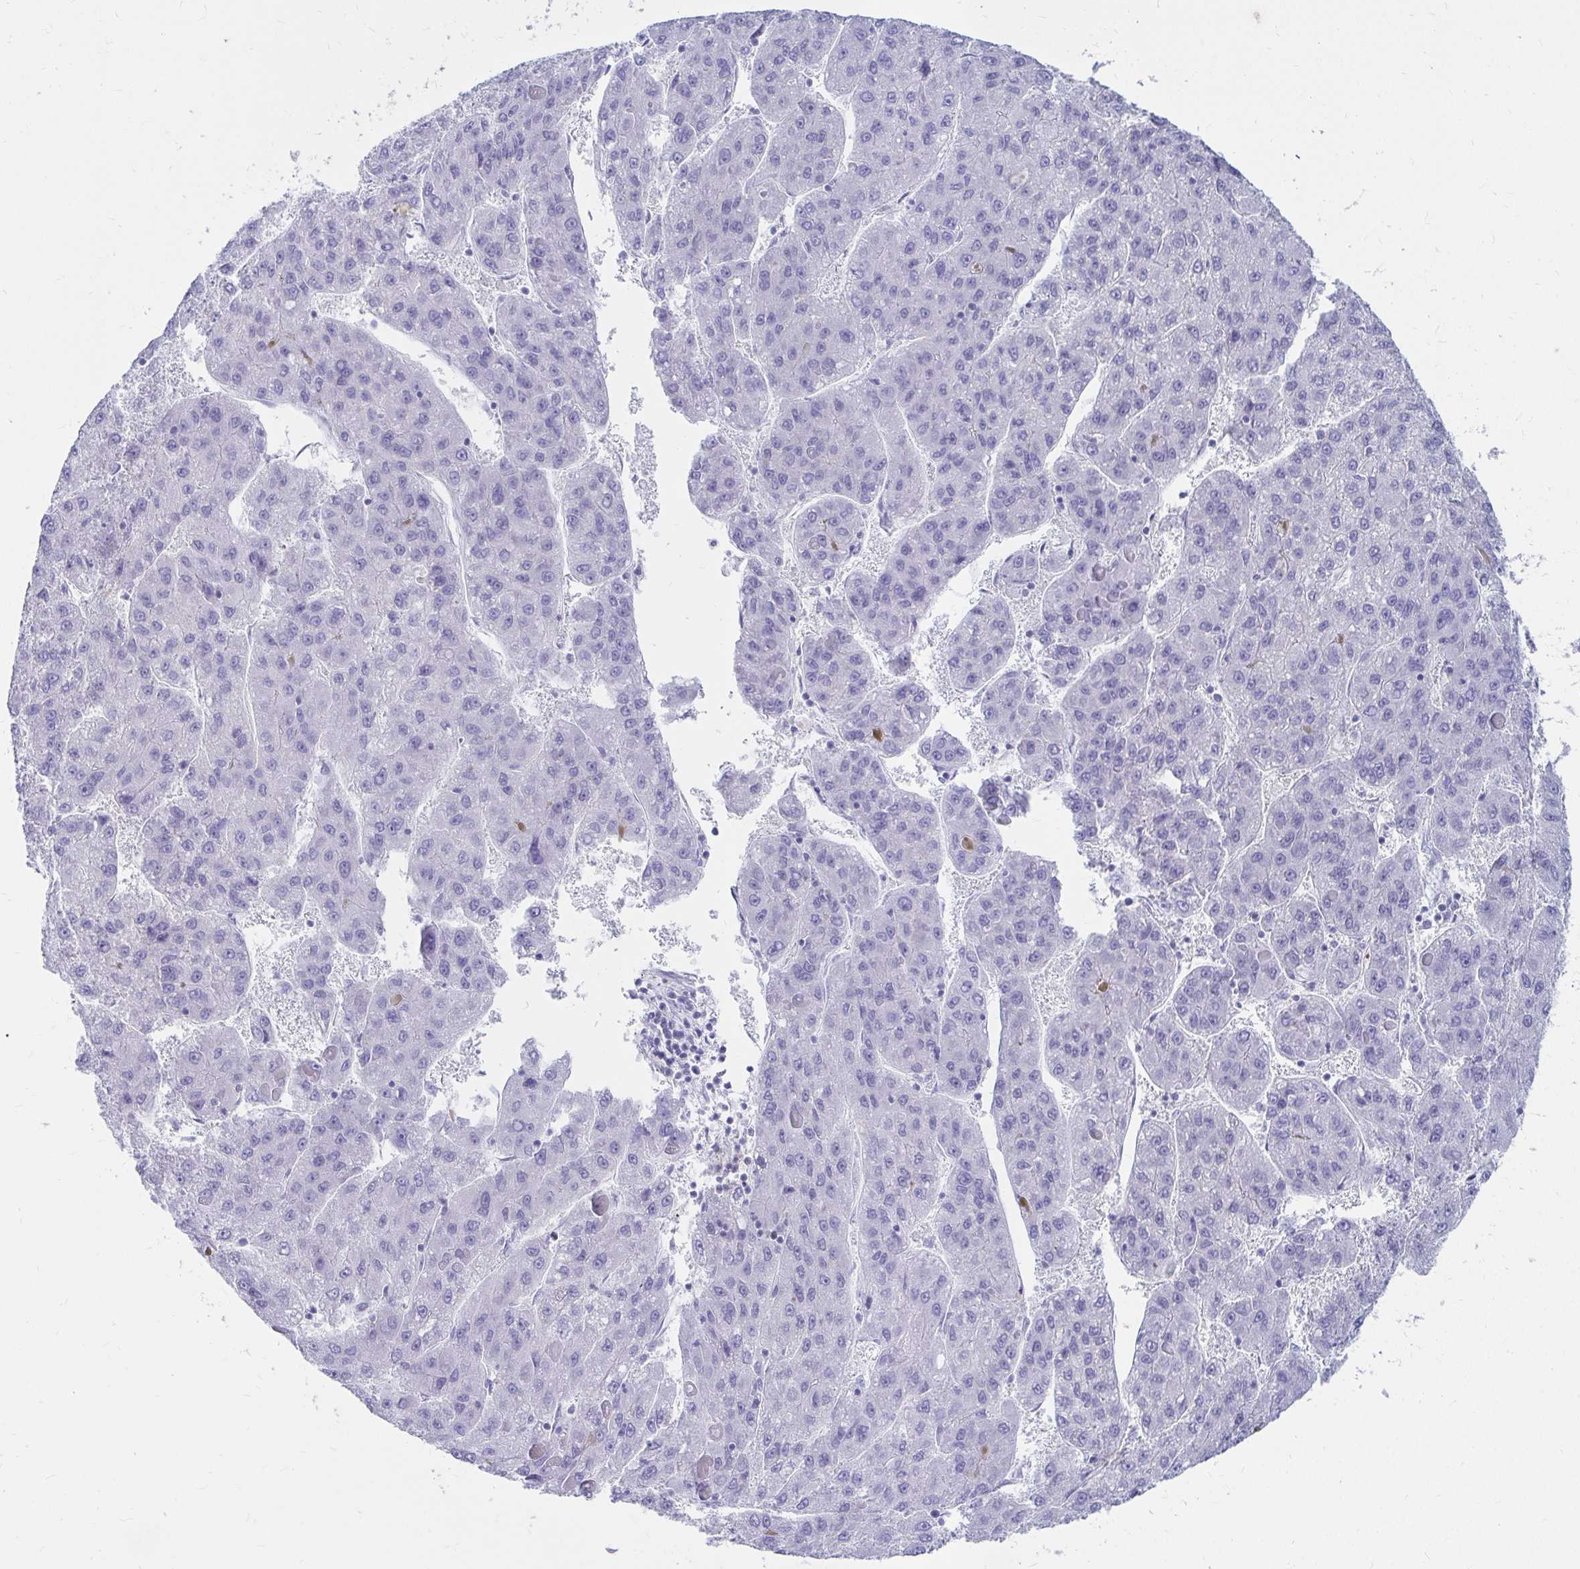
{"staining": {"intensity": "negative", "quantity": "none", "location": "none"}, "tissue": "liver cancer", "cell_type": "Tumor cells", "image_type": "cancer", "snomed": [{"axis": "morphology", "description": "Carcinoma, Hepatocellular, NOS"}, {"axis": "topography", "description": "Liver"}], "caption": "High magnification brightfield microscopy of liver cancer stained with DAB (brown) and counterstained with hematoxylin (blue): tumor cells show no significant positivity.", "gene": "C19orf81", "patient": {"sex": "female", "age": 82}}